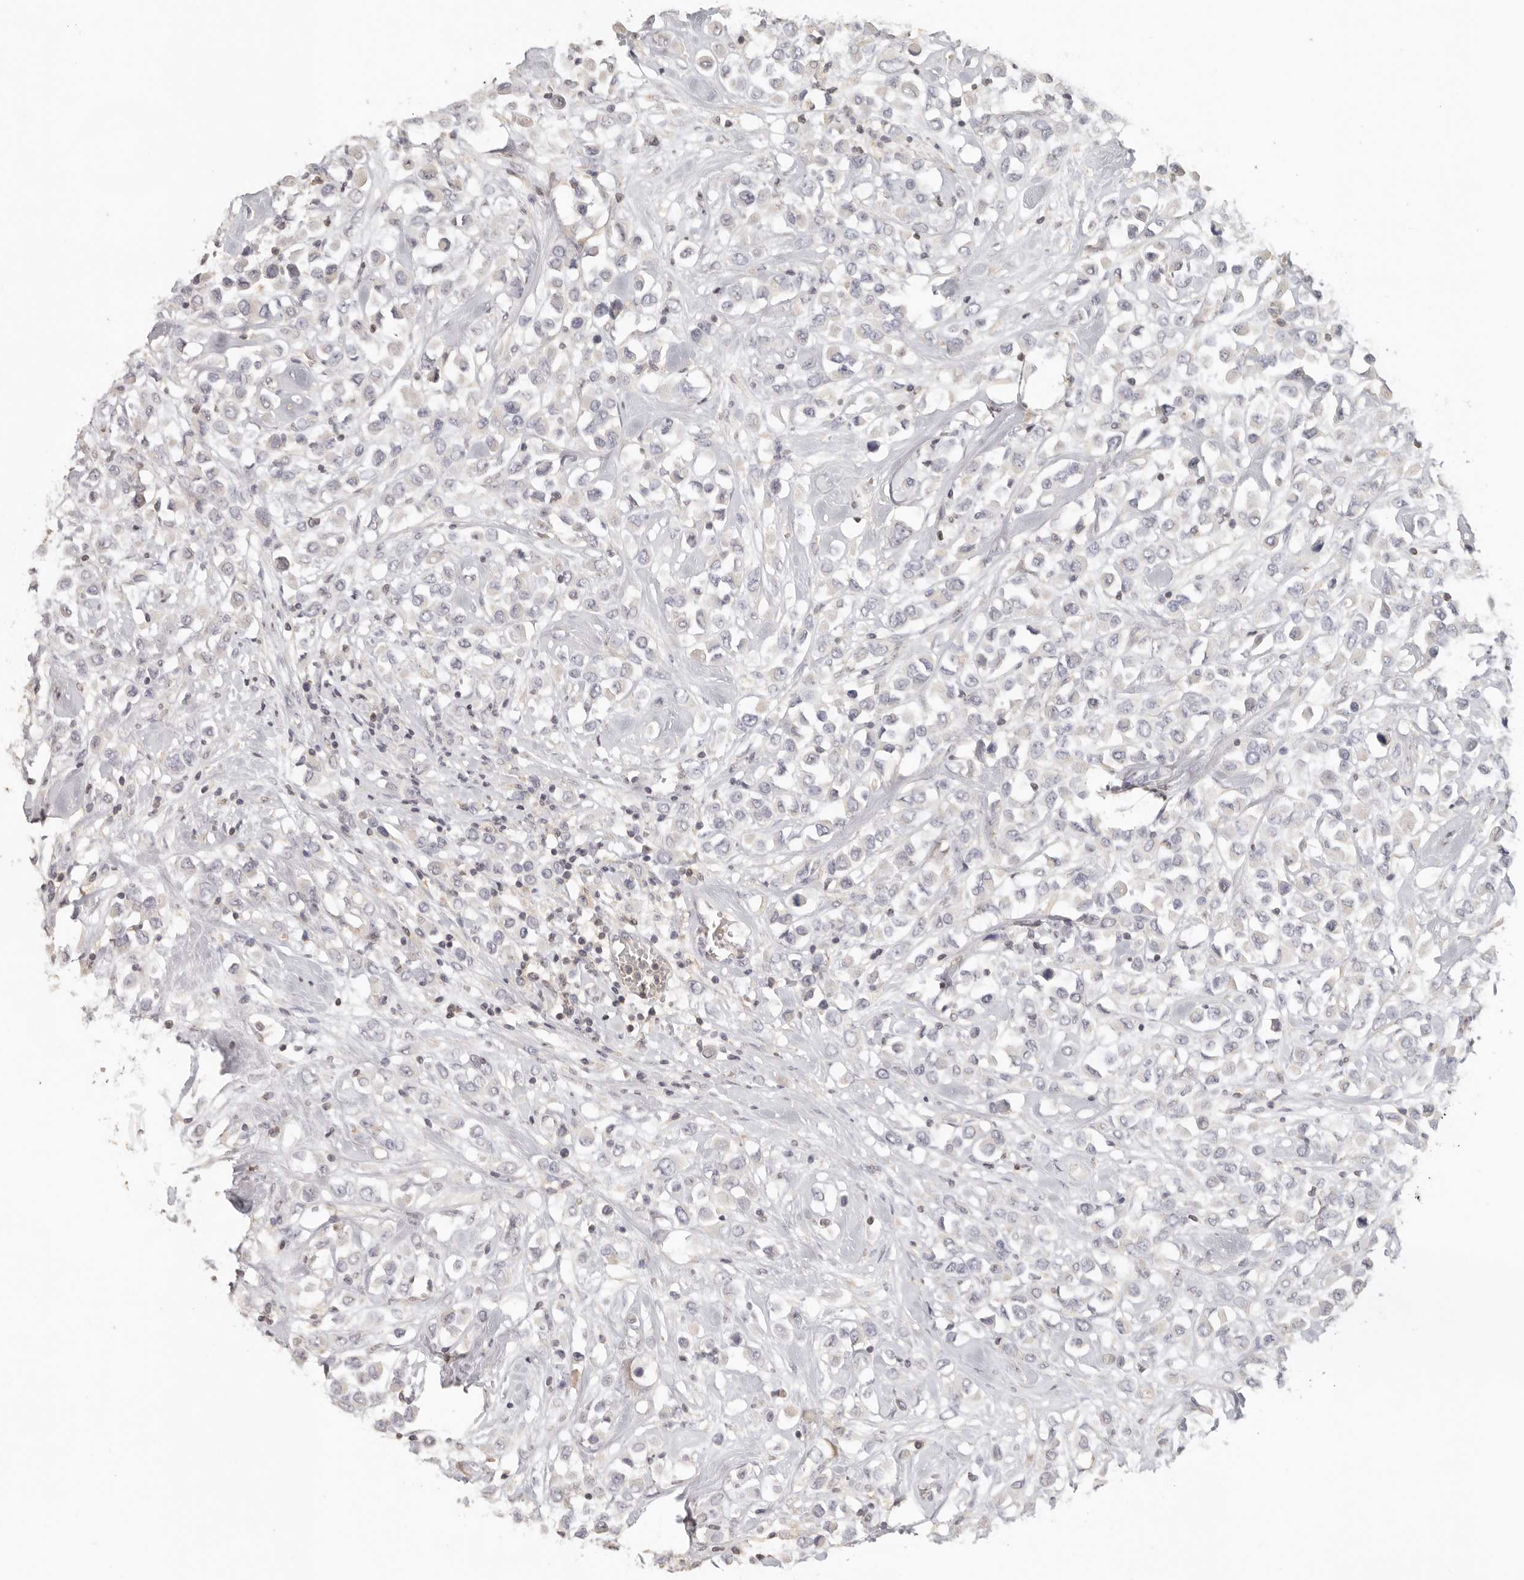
{"staining": {"intensity": "negative", "quantity": "none", "location": "none"}, "tissue": "breast cancer", "cell_type": "Tumor cells", "image_type": "cancer", "snomed": [{"axis": "morphology", "description": "Duct carcinoma"}, {"axis": "topography", "description": "Breast"}], "caption": "Immunohistochemistry photomicrograph of breast invasive ductal carcinoma stained for a protein (brown), which reveals no staining in tumor cells. Brightfield microscopy of immunohistochemistry stained with DAB (3,3'-diaminobenzidine) (brown) and hematoxylin (blue), captured at high magnification.", "gene": "CSK", "patient": {"sex": "female", "age": 61}}